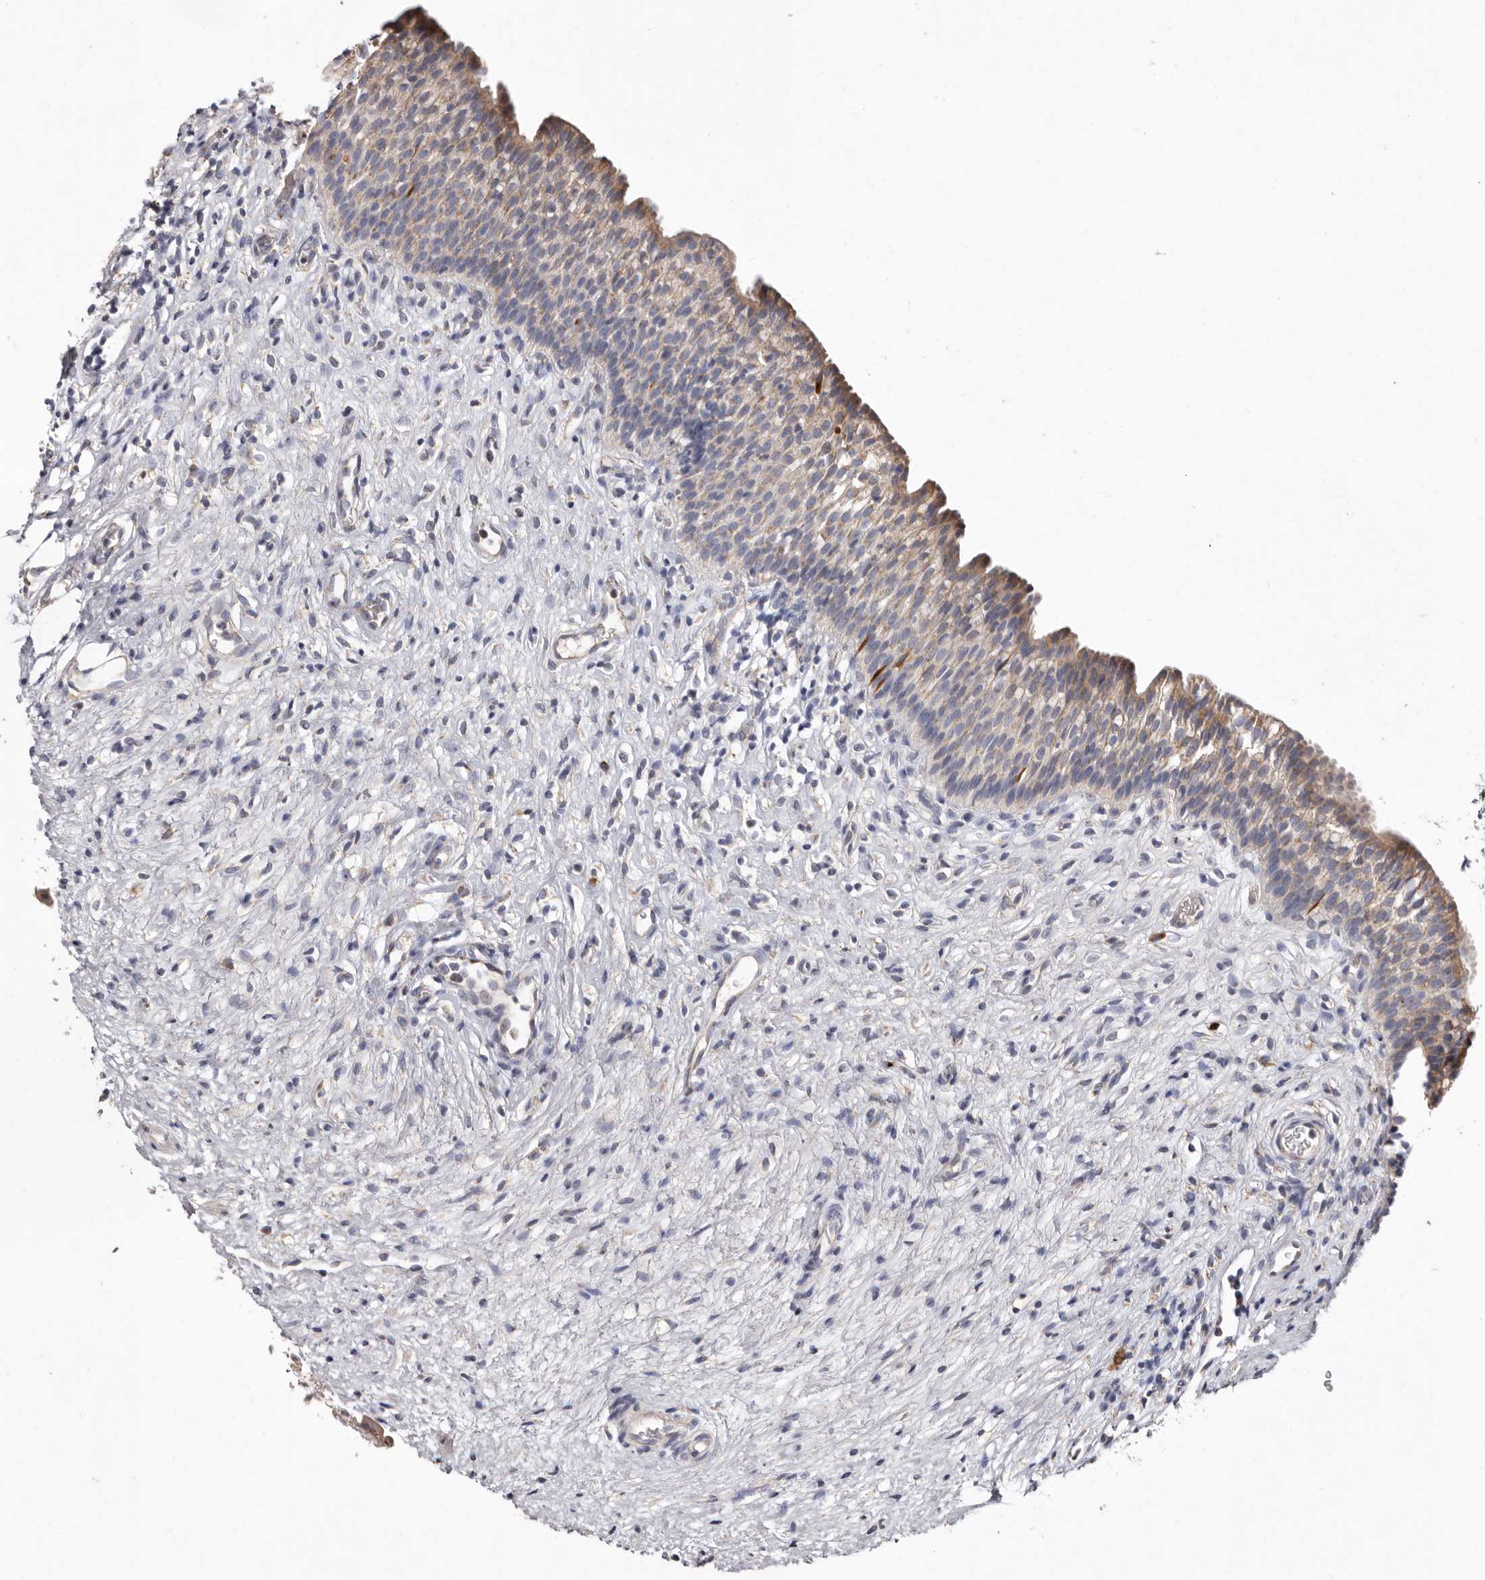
{"staining": {"intensity": "weak", "quantity": "25%-75%", "location": "cytoplasmic/membranous"}, "tissue": "urinary bladder", "cell_type": "Urothelial cells", "image_type": "normal", "snomed": [{"axis": "morphology", "description": "Normal tissue, NOS"}, {"axis": "topography", "description": "Urinary bladder"}], "caption": "Protein staining of benign urinary bladder reveals weak cytoplasmic/membranous positivity in about 25%-75% of urothelial cells.", "gene": "ASIC5", "patient": {"sex": "male", "age": 1}}